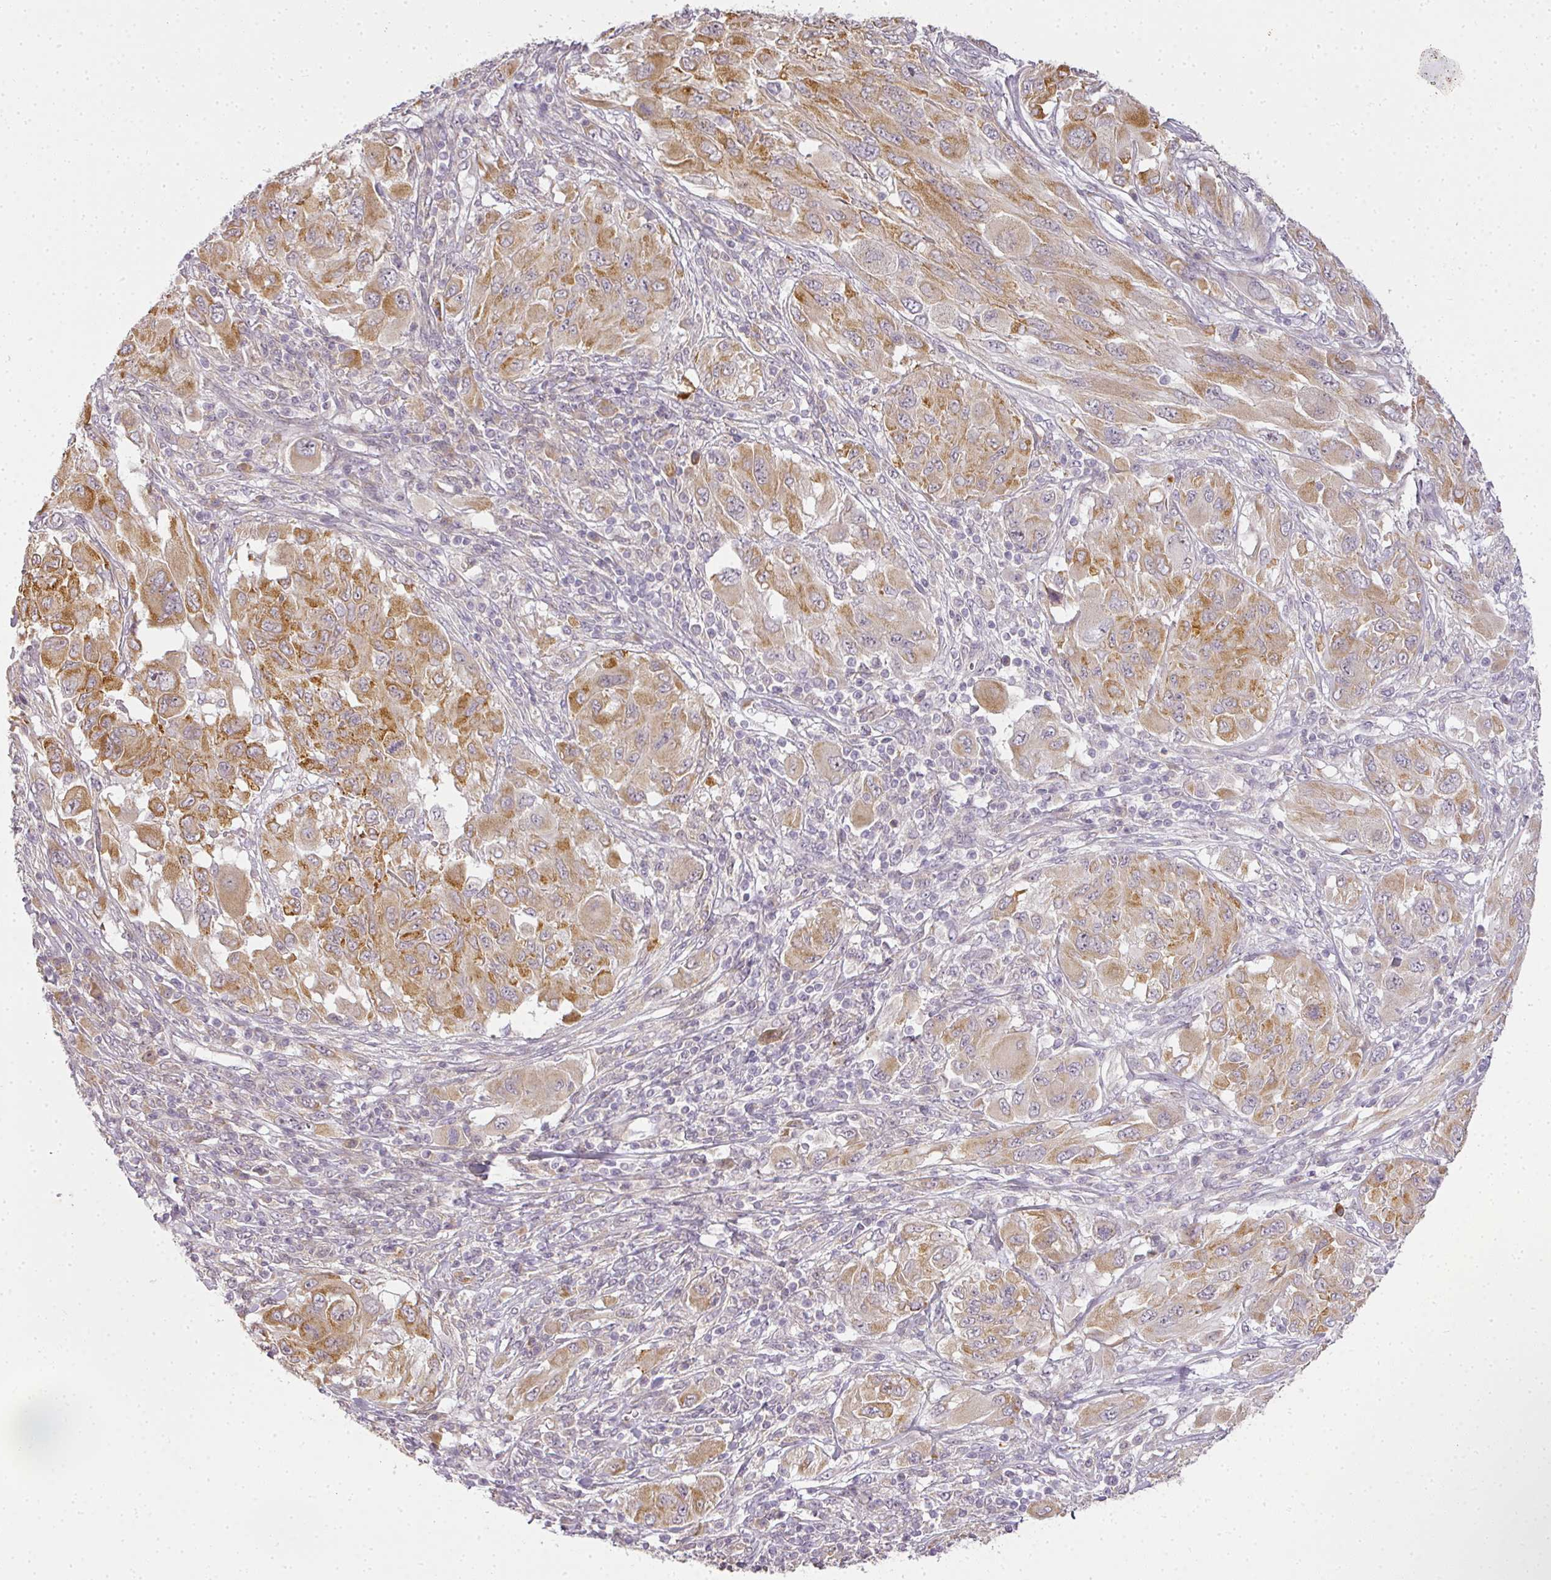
{"staining": {"intensity": "moderate", "quantity": ">75%", "location": "cytoplasmic/membranous"}, "tissue": "melanoma", "cell_type": "Tumor cells", "image_type": "cancer", "snomed": [{"axis": "morphology", "description": "Malignant melanoma, NOS"}, {"axis": "topography", "description": "Skin"}], "caption": "Approximately >75% of tumor cells in melanoma show moderate cytoplasmic/membranous protein expression as visualized by brown immunohistochemical staining.", "gene": "MED19", "patient": {"sex": "female", "age": 91}}